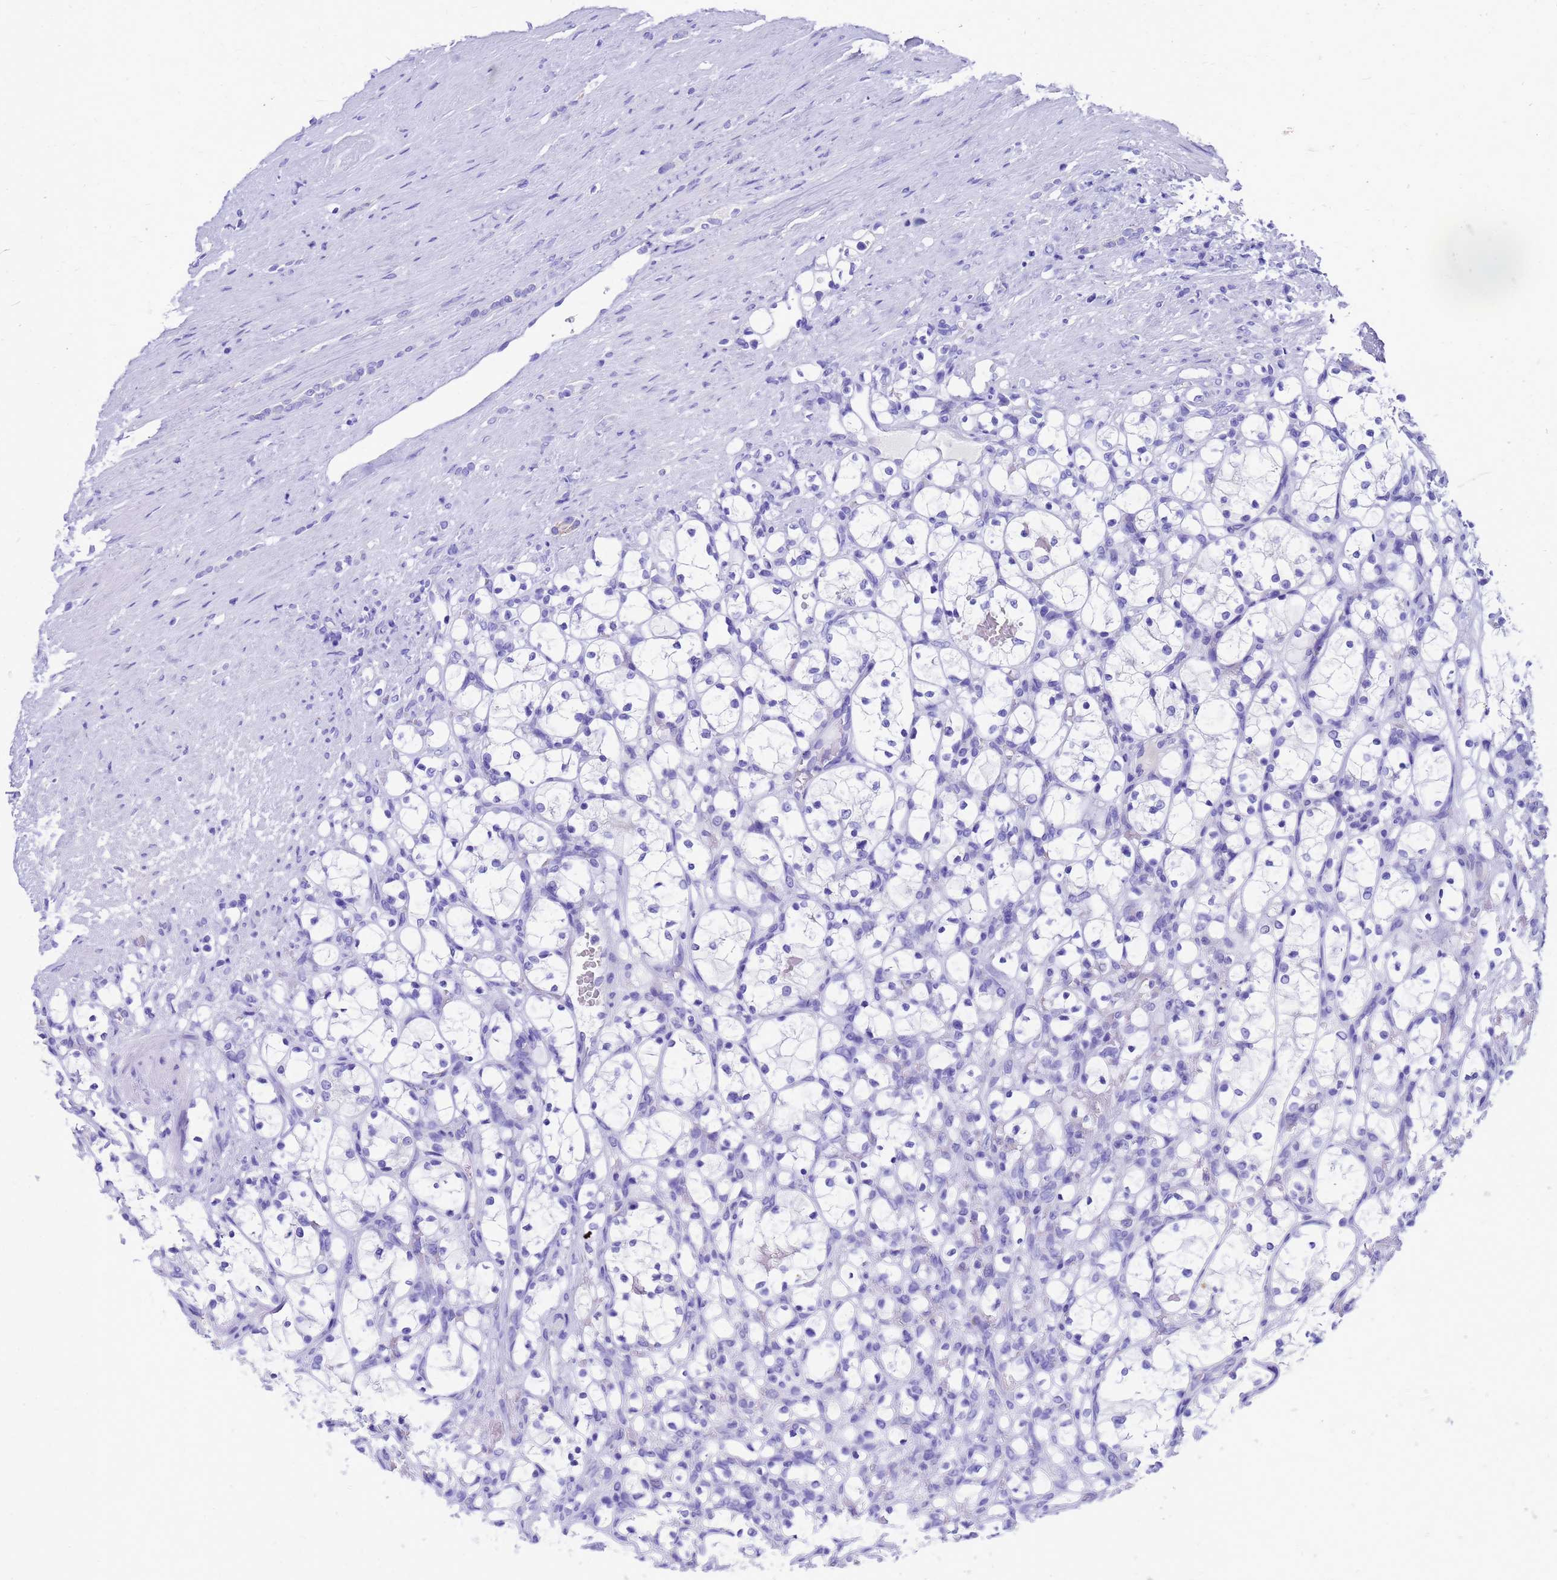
{"staining": {"intensity": "negative", "quantity": "none", "location": "none"}, "tissue": "renal cancer", "cell_type": "Tumor cells", "image_type": "cancer", "snomed": [{"axis": "morphology", "description": "Adenocarcinoma, NOS"}, {"axis": "topography", "description": "Kidney"}], "caption": "Immunohistochemistry (IHC) micrograph of renal cancer (adenocarcinoma) stained for a protein (brown), which exhibits no staining in tumor cells.", "gene": "OR52E2", "patient": {"sex": "female", "age": 69}}